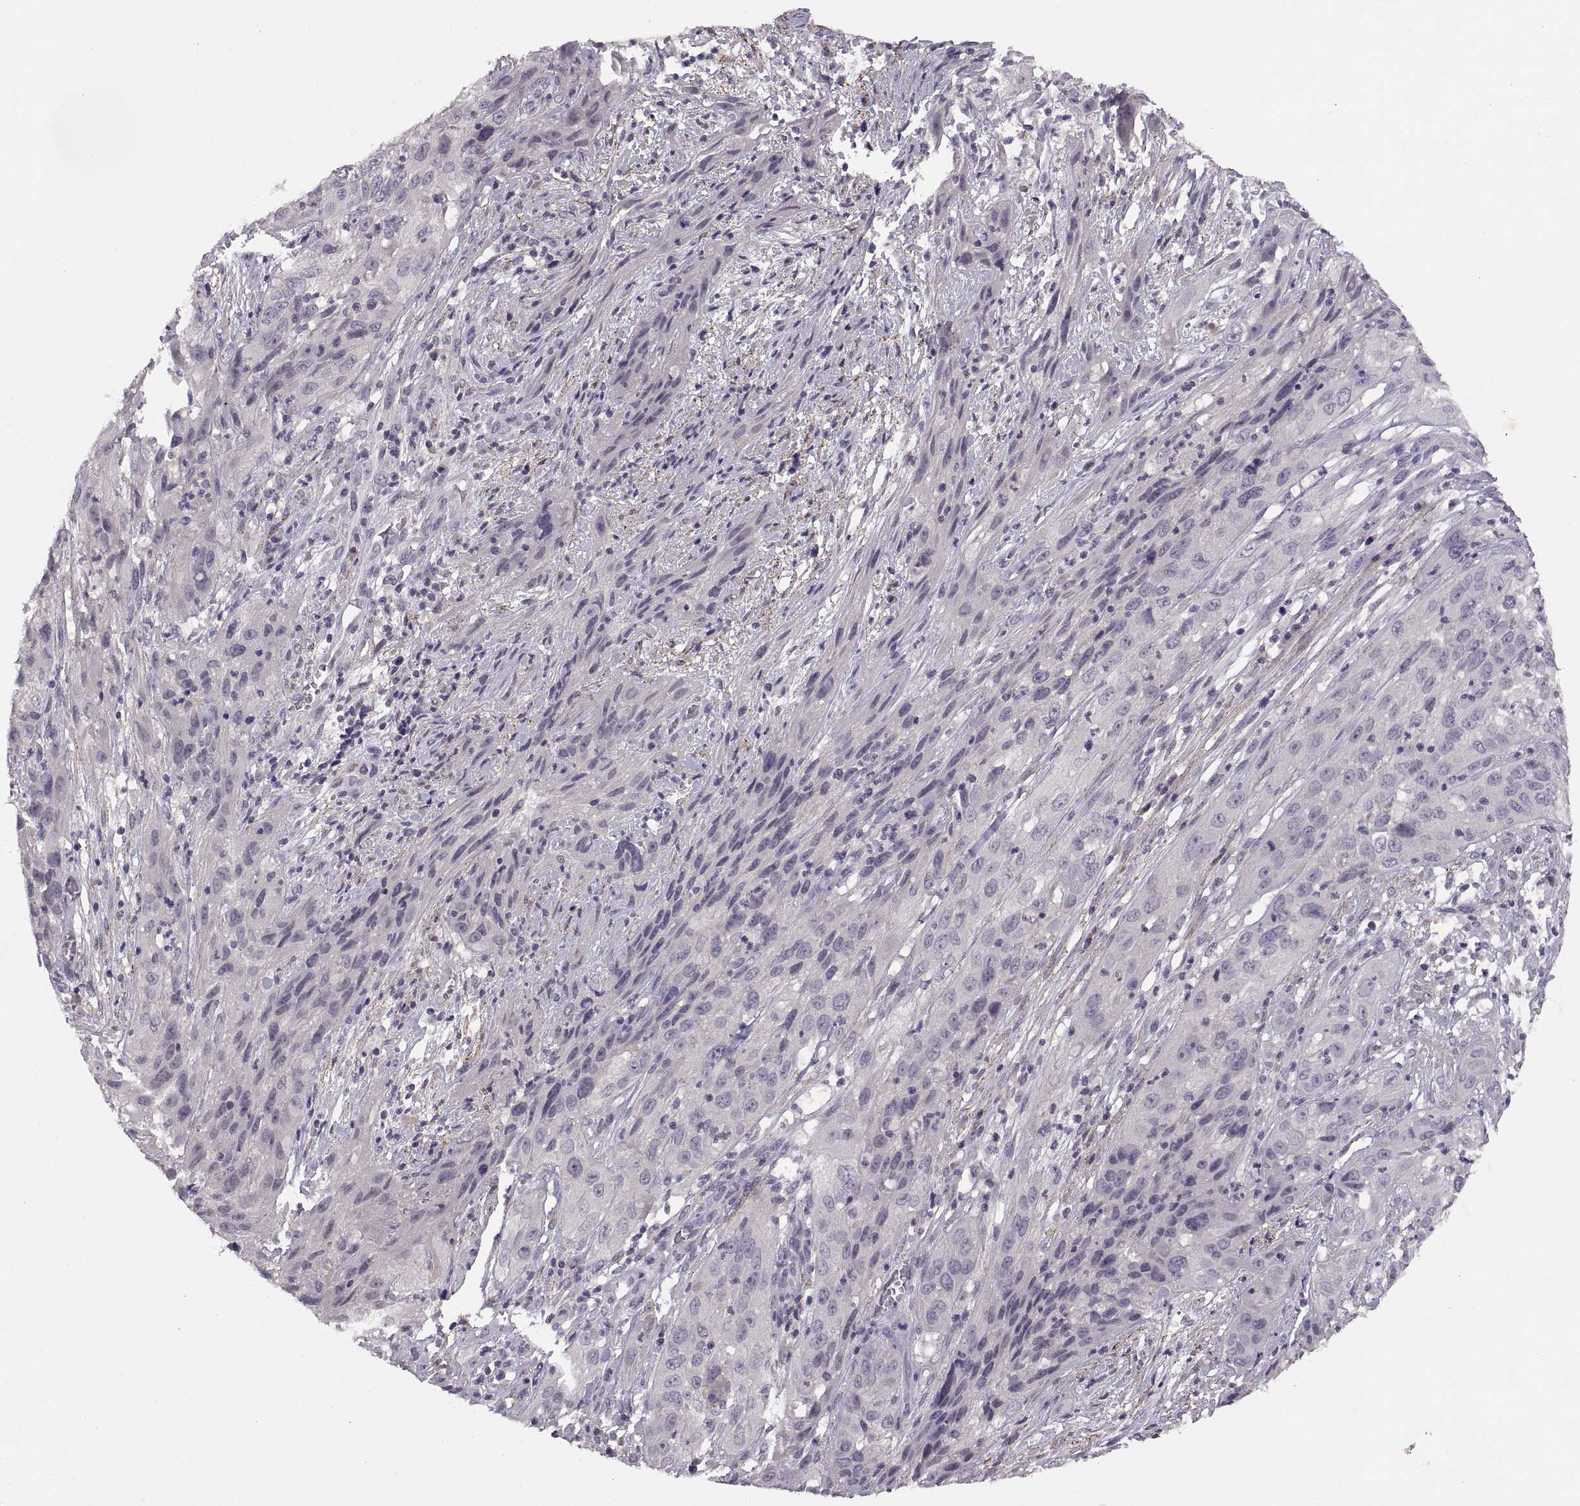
{"staining": {"intensity": "negative", "quantity": "none", "location": "none"}, "tissue": "cervical cancer", "cell_type": "Tumor cells", "image_type": "cancer", "snomed": [{"axis": "morphology", "description": "Squamous cell carcinoma, NOS"}, {"axis": "topography", "description": "Cervix"}], "caption": "An IHC image of cervical cancer is shown. There is no staining in tumor cells of cervical cancer.", "gene": "CDH2", "patient": {"sex": "female", "age": 32}}